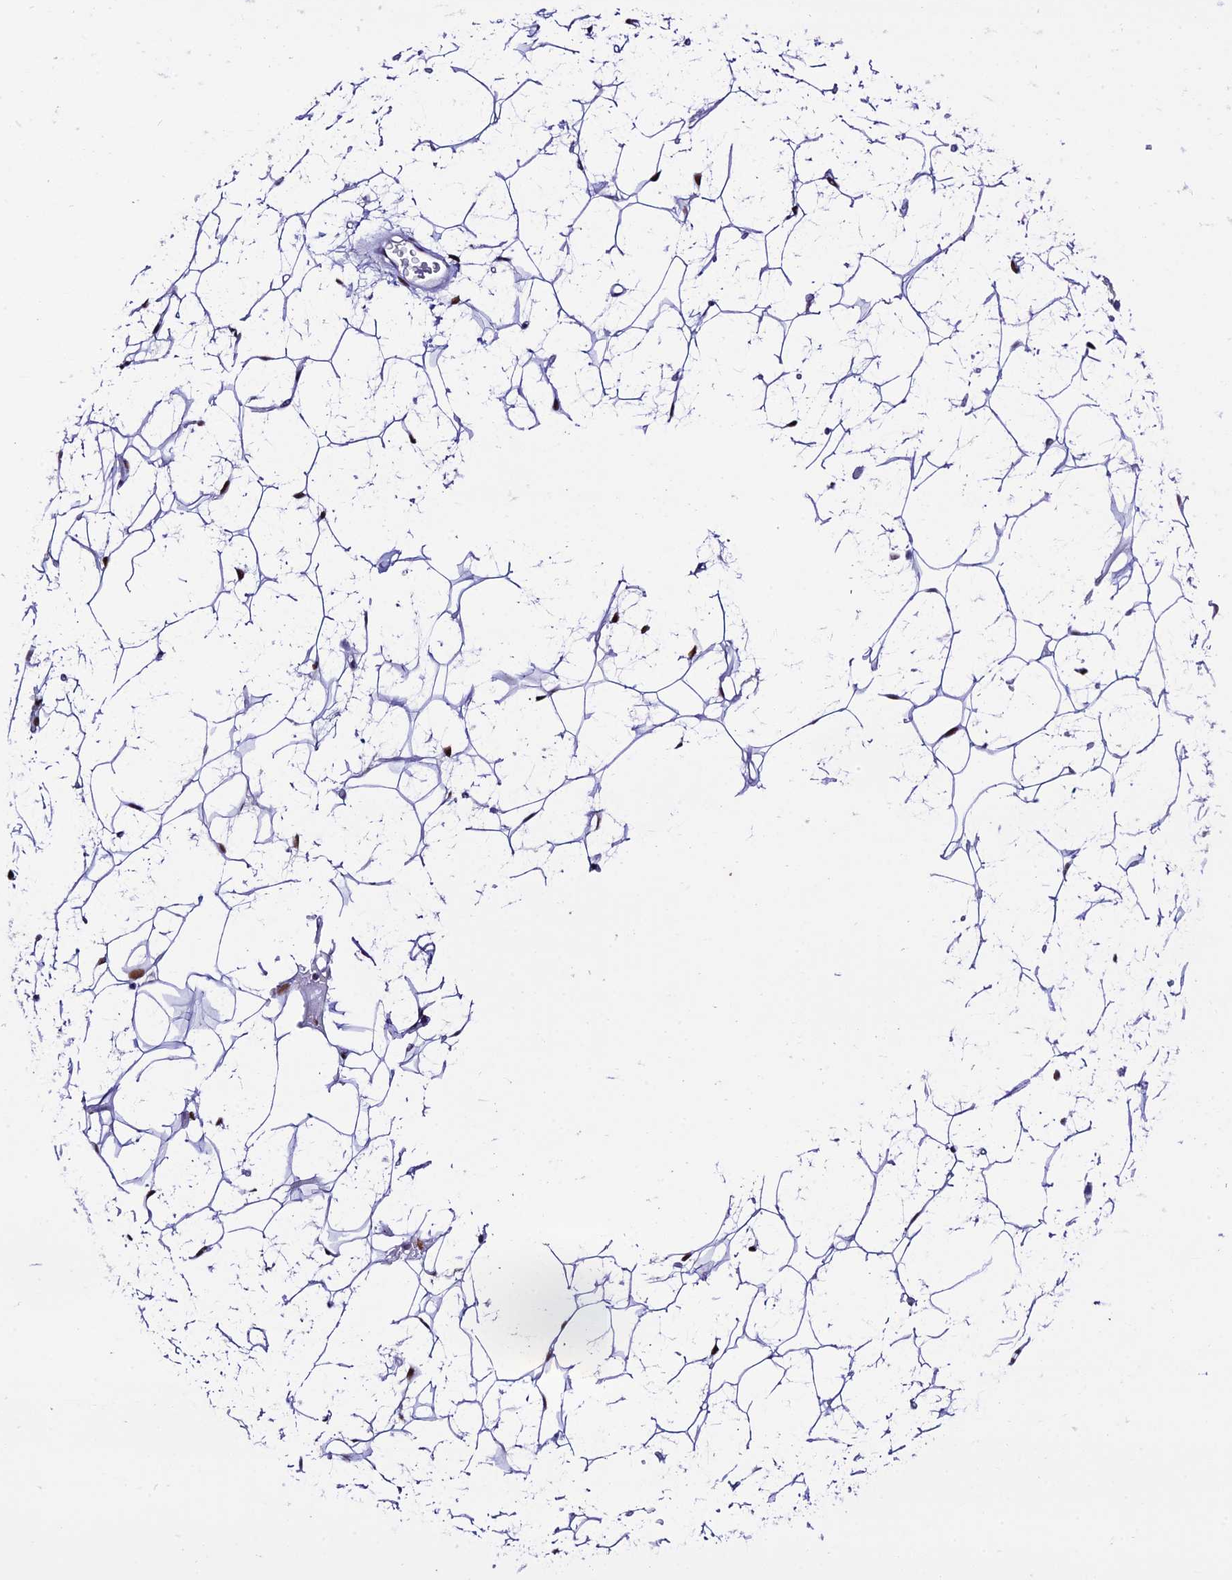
{"staining": {"intensity": "weak", "quantity": "<25%", "location": "nuclear"}, "tissue": "adipose tissue", "cell_type": "Adipocytes", "image_type": "normal", "snomed": [{"axis": "morphology", "description": "Normal tissue, NOS"}, {"axis": "topography", "description": "Breast"}], "caption": "High magnification brightfield microscopy of benign adipose tissue stained with DAB (3,3'-diaminobenzidine) (brown) and counterstained with hematoxylin (blue): adipocytes show no significant staining. Nuclei are stained in blue.", "gene": "HIC1", "patient": {"sex": "female", "age": 26}}